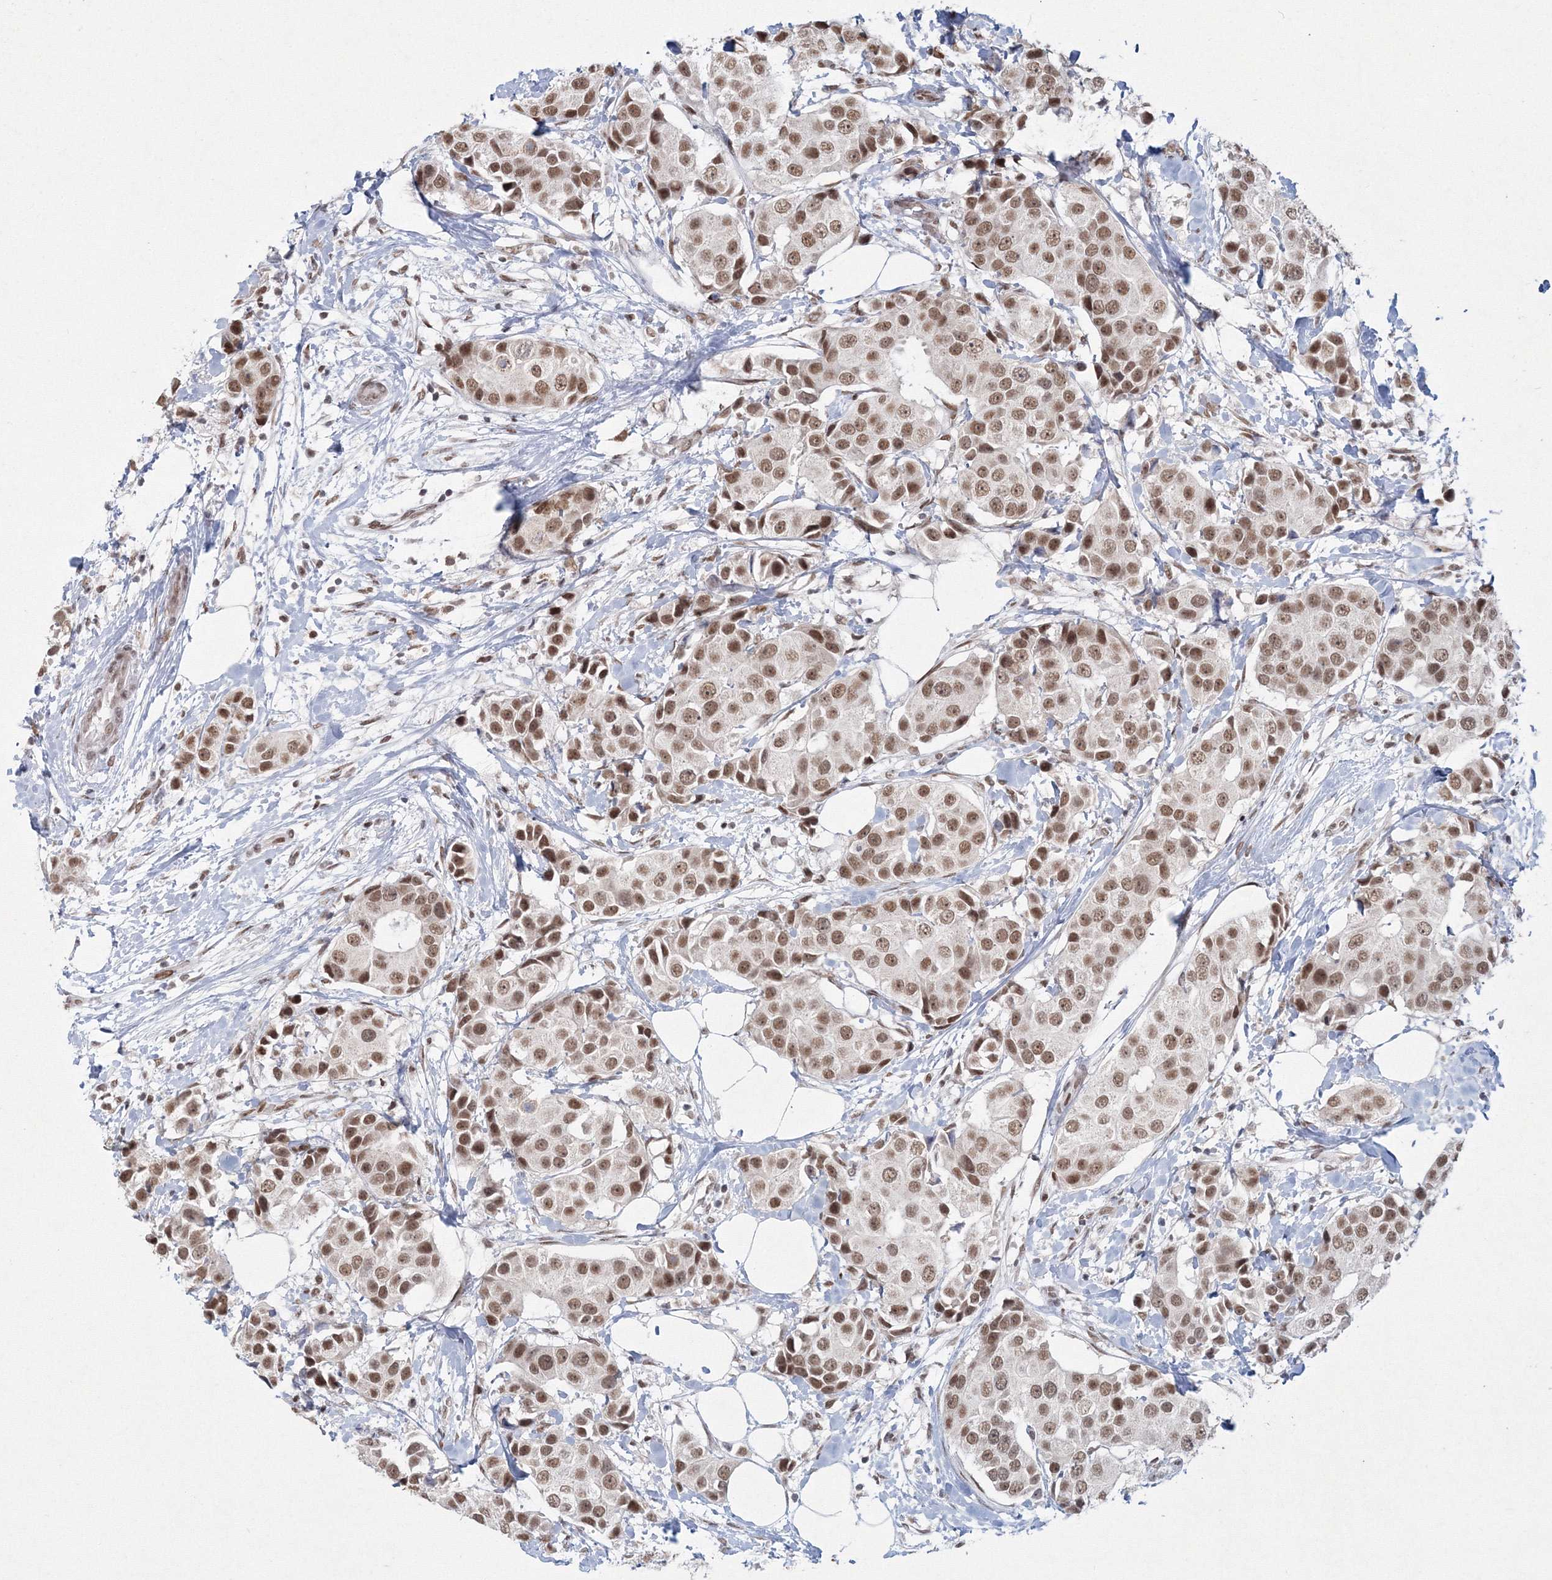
{"staining": {"intensity": "moderate", "quantity": ">75%", "location": "nuclear"}, "tissue": "breast cancer", "cell_type": "Tumor cells", "image_type": "cancer", "snomed": [{"axis": "morphology", "description": "Normal tissue, NOS"}, {"axis": "morphology", "description": "Duct carcinoma"}, {"axis": "topography", "description": "Breast"}], "caption": "Breast cancer (intraductal carcinoma) tissue reveals moderate nuclear staining in about >75% of tumor cells", "gene": "C3orf33", "patient": {"sex": "female", "age": 39}}